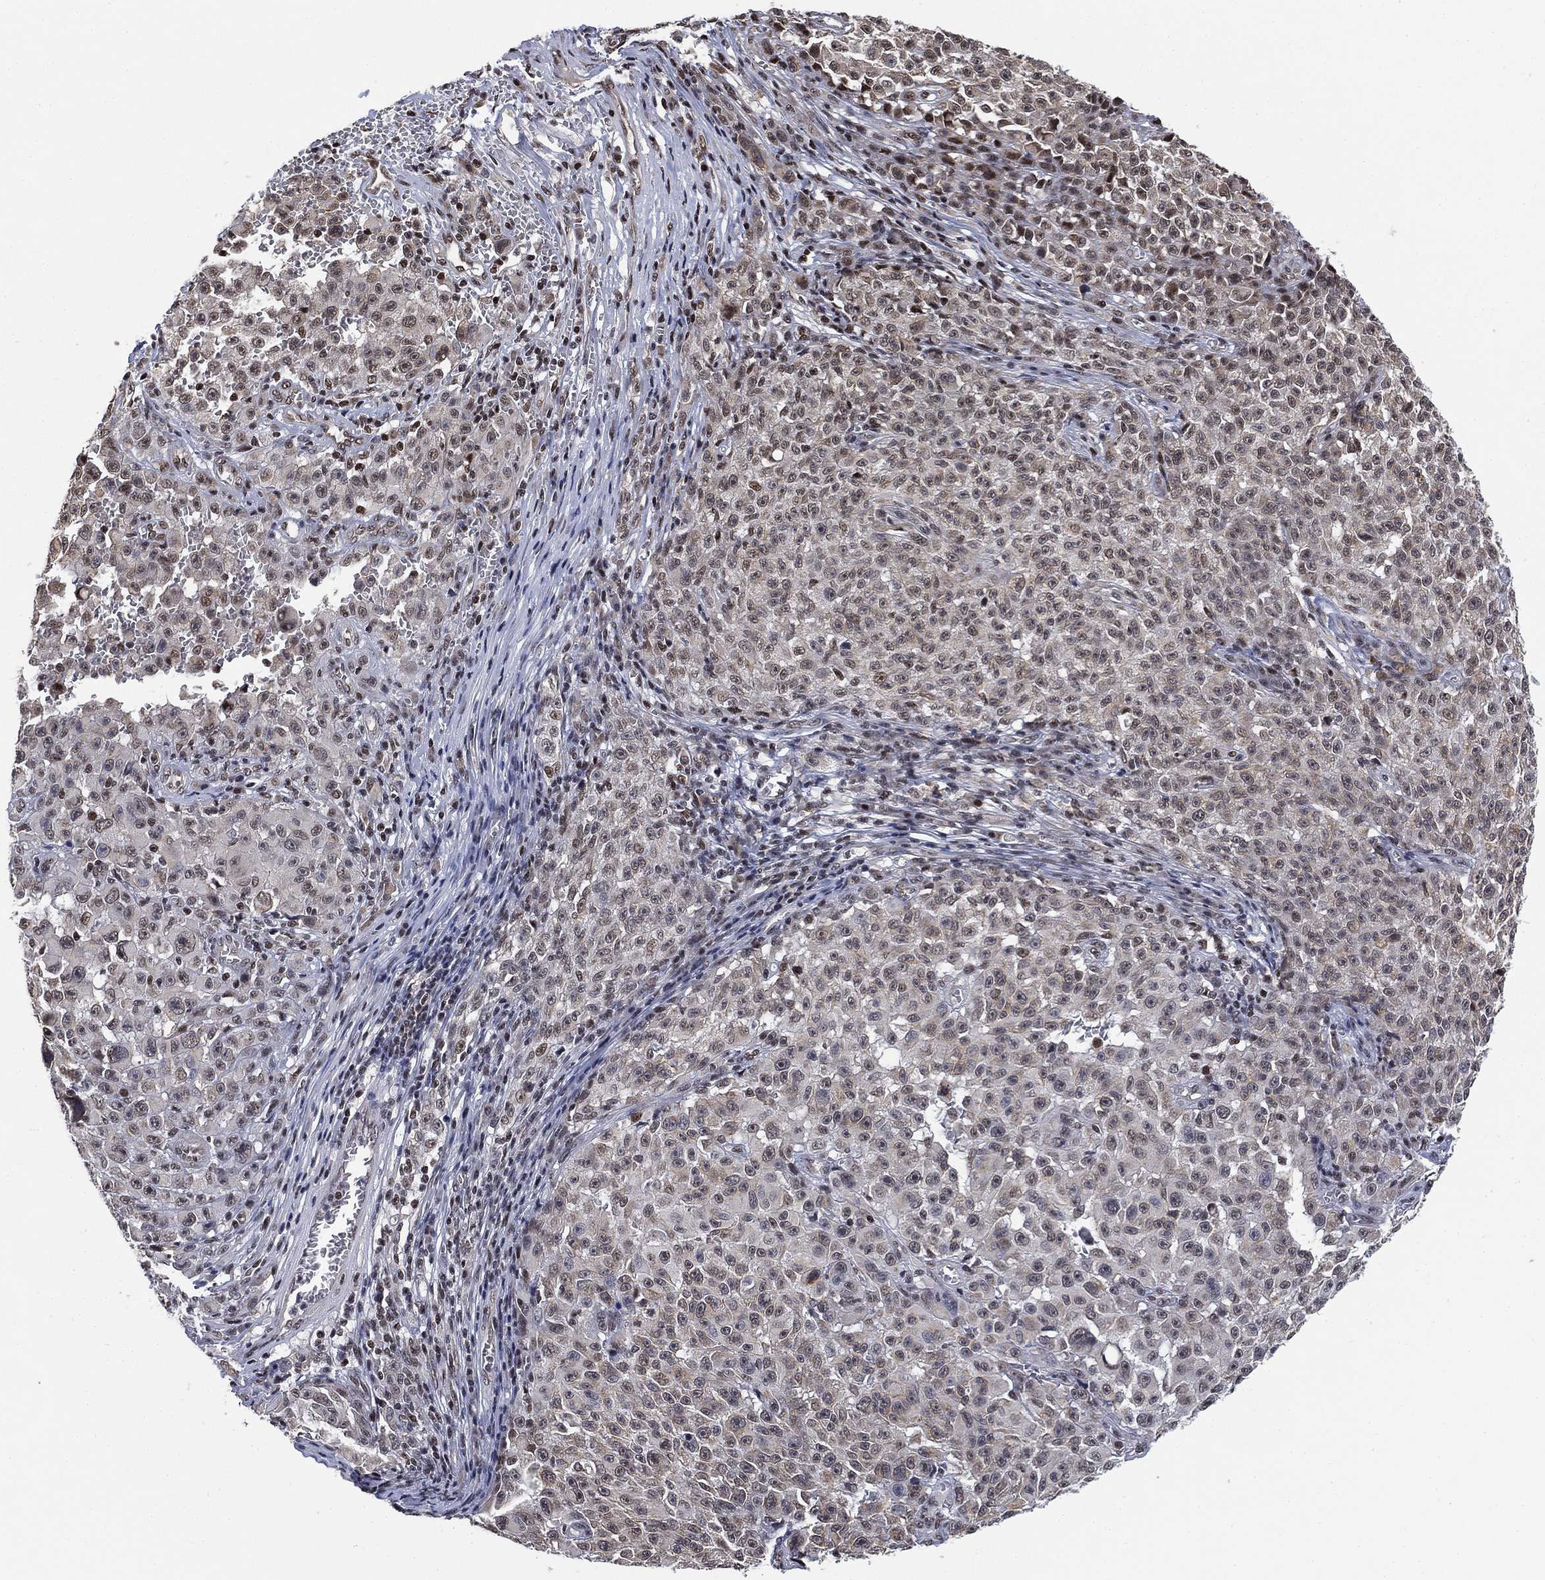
{"staining": {"intensity": "negative", "quantity": "none", "location": "none"}, "tissue": "melanoma", "cell_type": "Tumor cells", "image_type": "cancer", "snomed": [{"axis": "morphology", "description": "Malignant melanoma, NOS"}, {"axis": "topography", "description": "Skin"}], "caption": "Malignant melanoma stained for a protein using immunohistochemistry (IHC) shows no positivity tumor cells.", "gene": "ZSCAN30", "patient": {"sex": "female", "age": 82}}